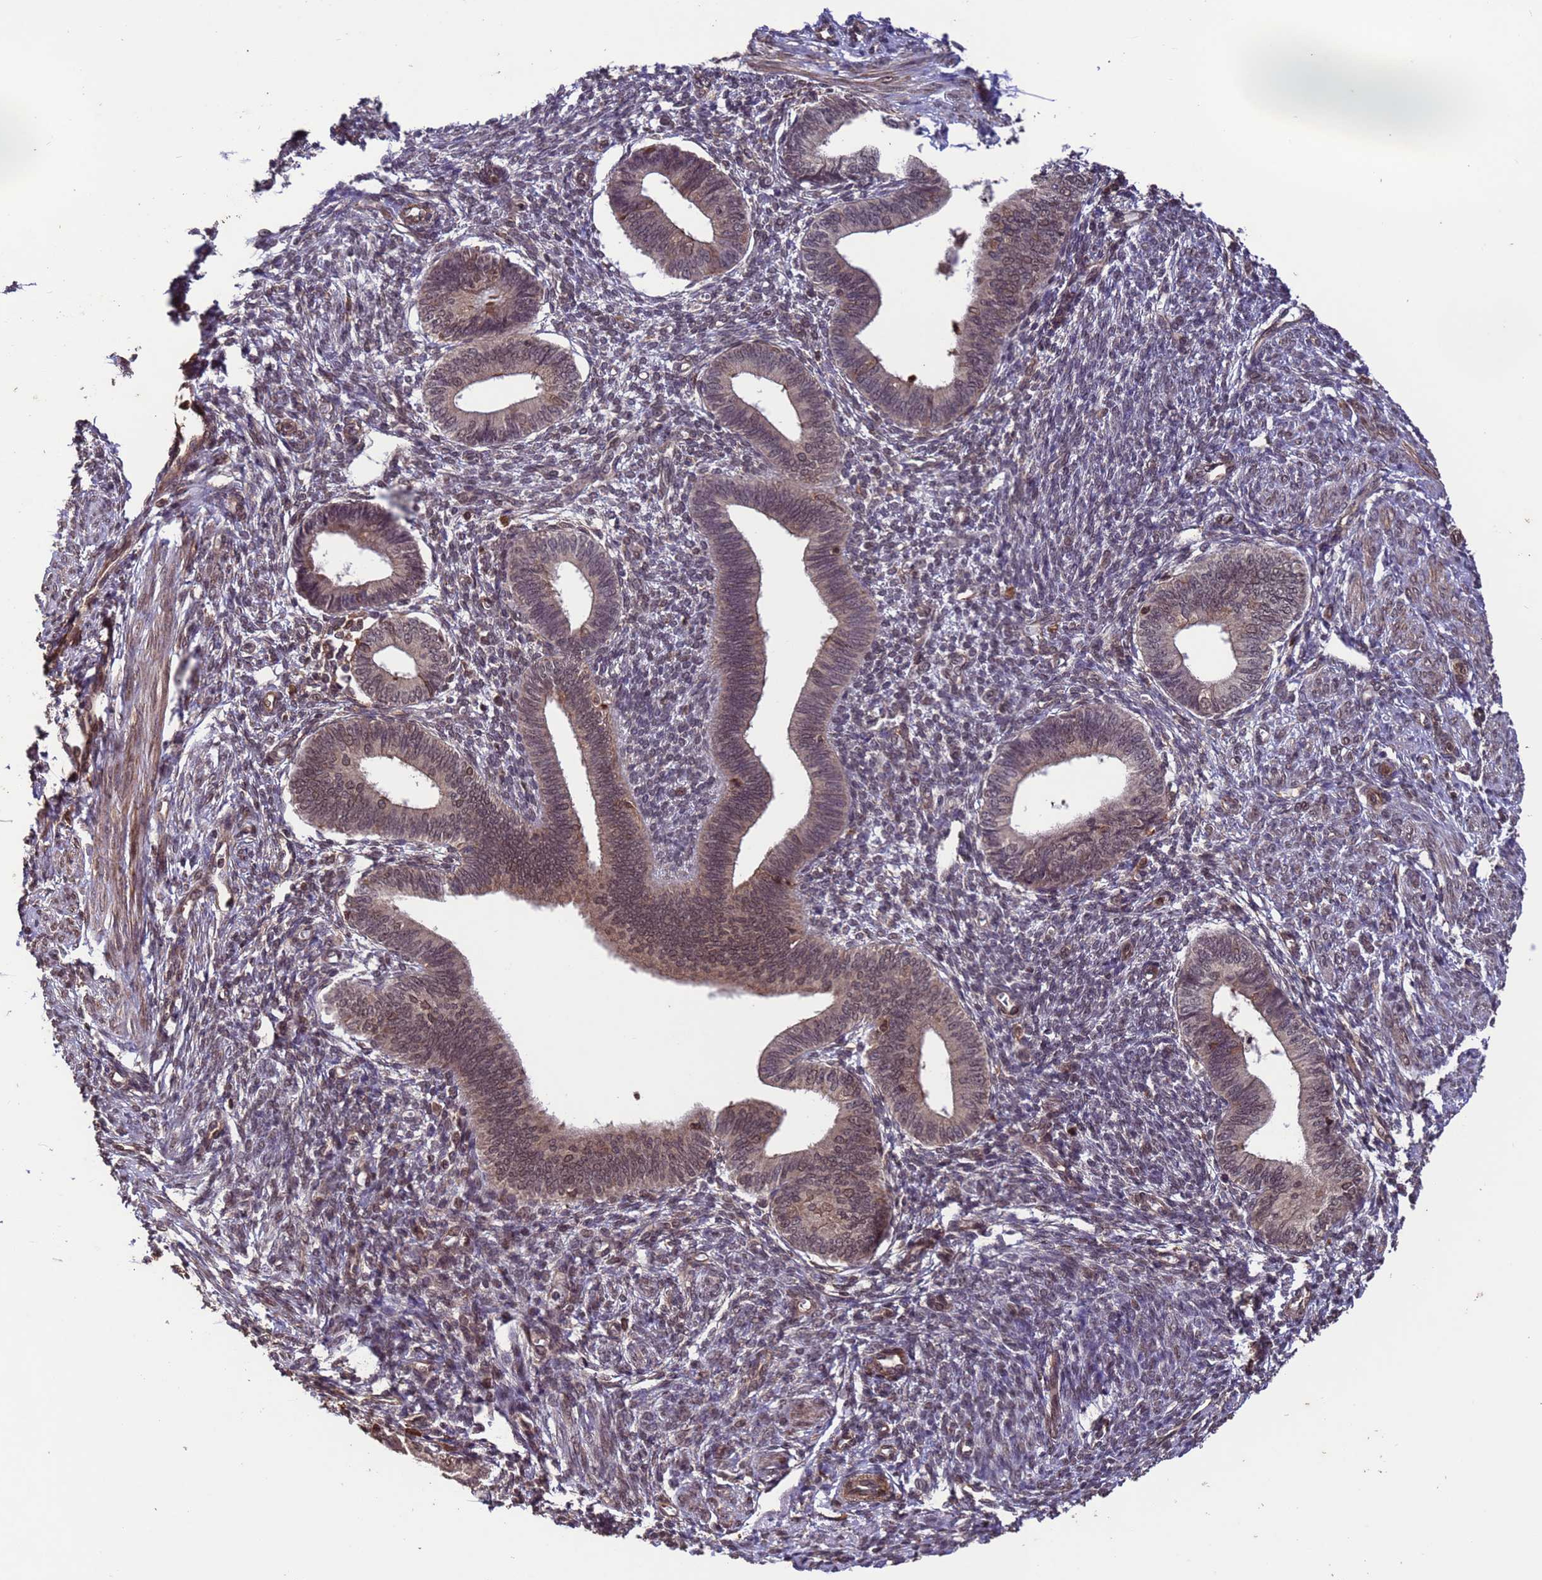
{"staining": {"intensity": "weak", "quantity": "25%-75%", "location": "nuclear"}, "tissue": "endometrium", "cell_type": "Cells in endometrial stroma", "image_type": "normal", "snomed": [{"axis": "morphology", "description": "Normal tissue, NOS"}, {"axis": "topography", "description": "Endometrium"}], "caption": "Immunohistochemistry (IHC) image of benign endometrium: endometrium stained using immunohistochemistry (IHC) exhibits low levels of weak protein expression localized specifically in the nuclear of cells in endometrial stroma, appearing as a nuclear brown color.", "gene": "VSTM4", "patient": {"sex": "female", "age": 46}}